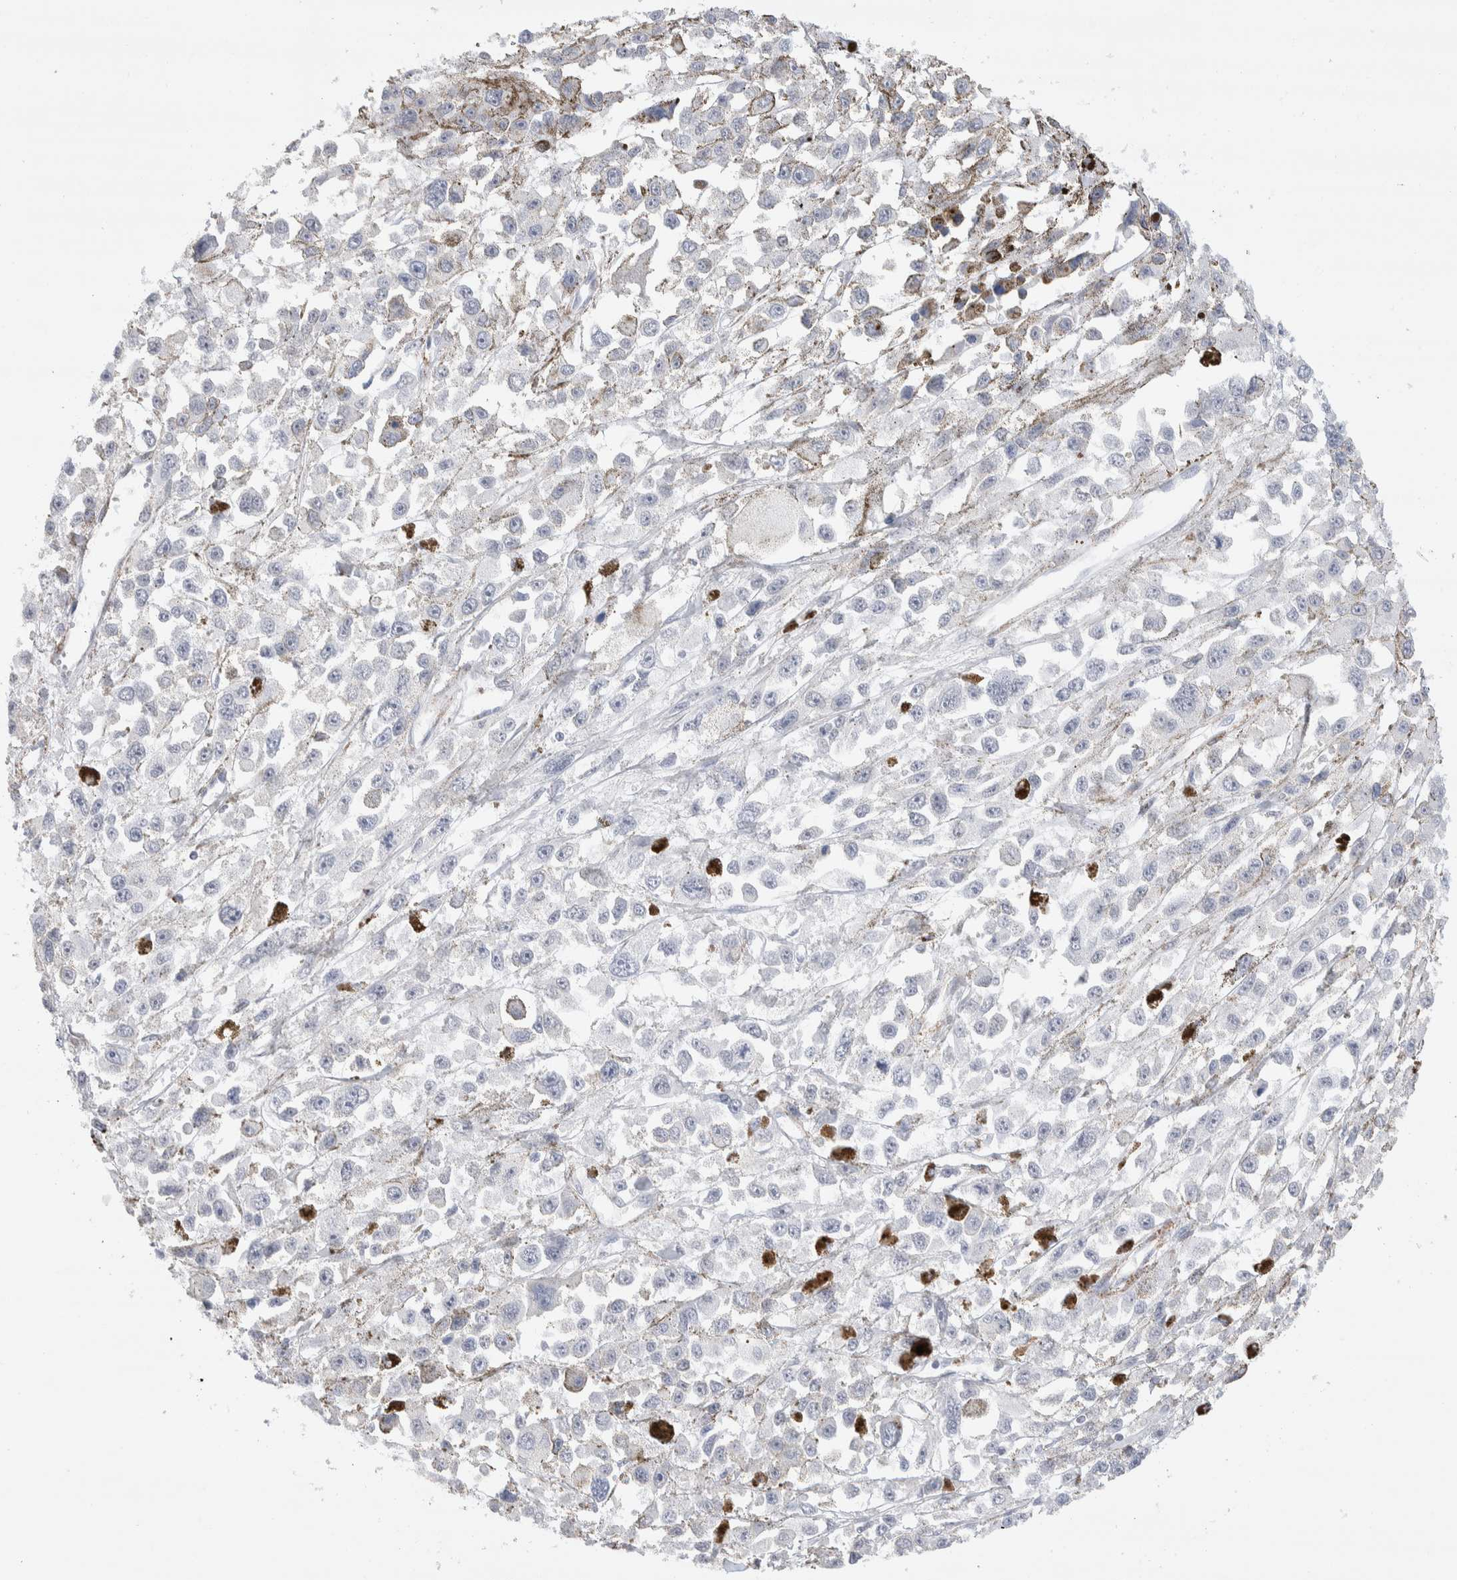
{"staining": {"intensity": "negative", "quantity": "none", "location": "none"}, "tissue": "melanoma", "cell_type": "Tumor cells", "image_type": "cancer", "snomed": [{"axis": "morphology", "description": "Malignant melanoma, Metastatic site"}, {"axis": "topography", "description": "Lymph node"}], "caption": "Photomicrograph shows no significant protein staining in tumor cells of melanoma. (Immunohistochemistry (ihc), brightfield microscopy, high magnification).", "gene": "SEPTIN4", "patient": {"sex": "male", "age": 59}}